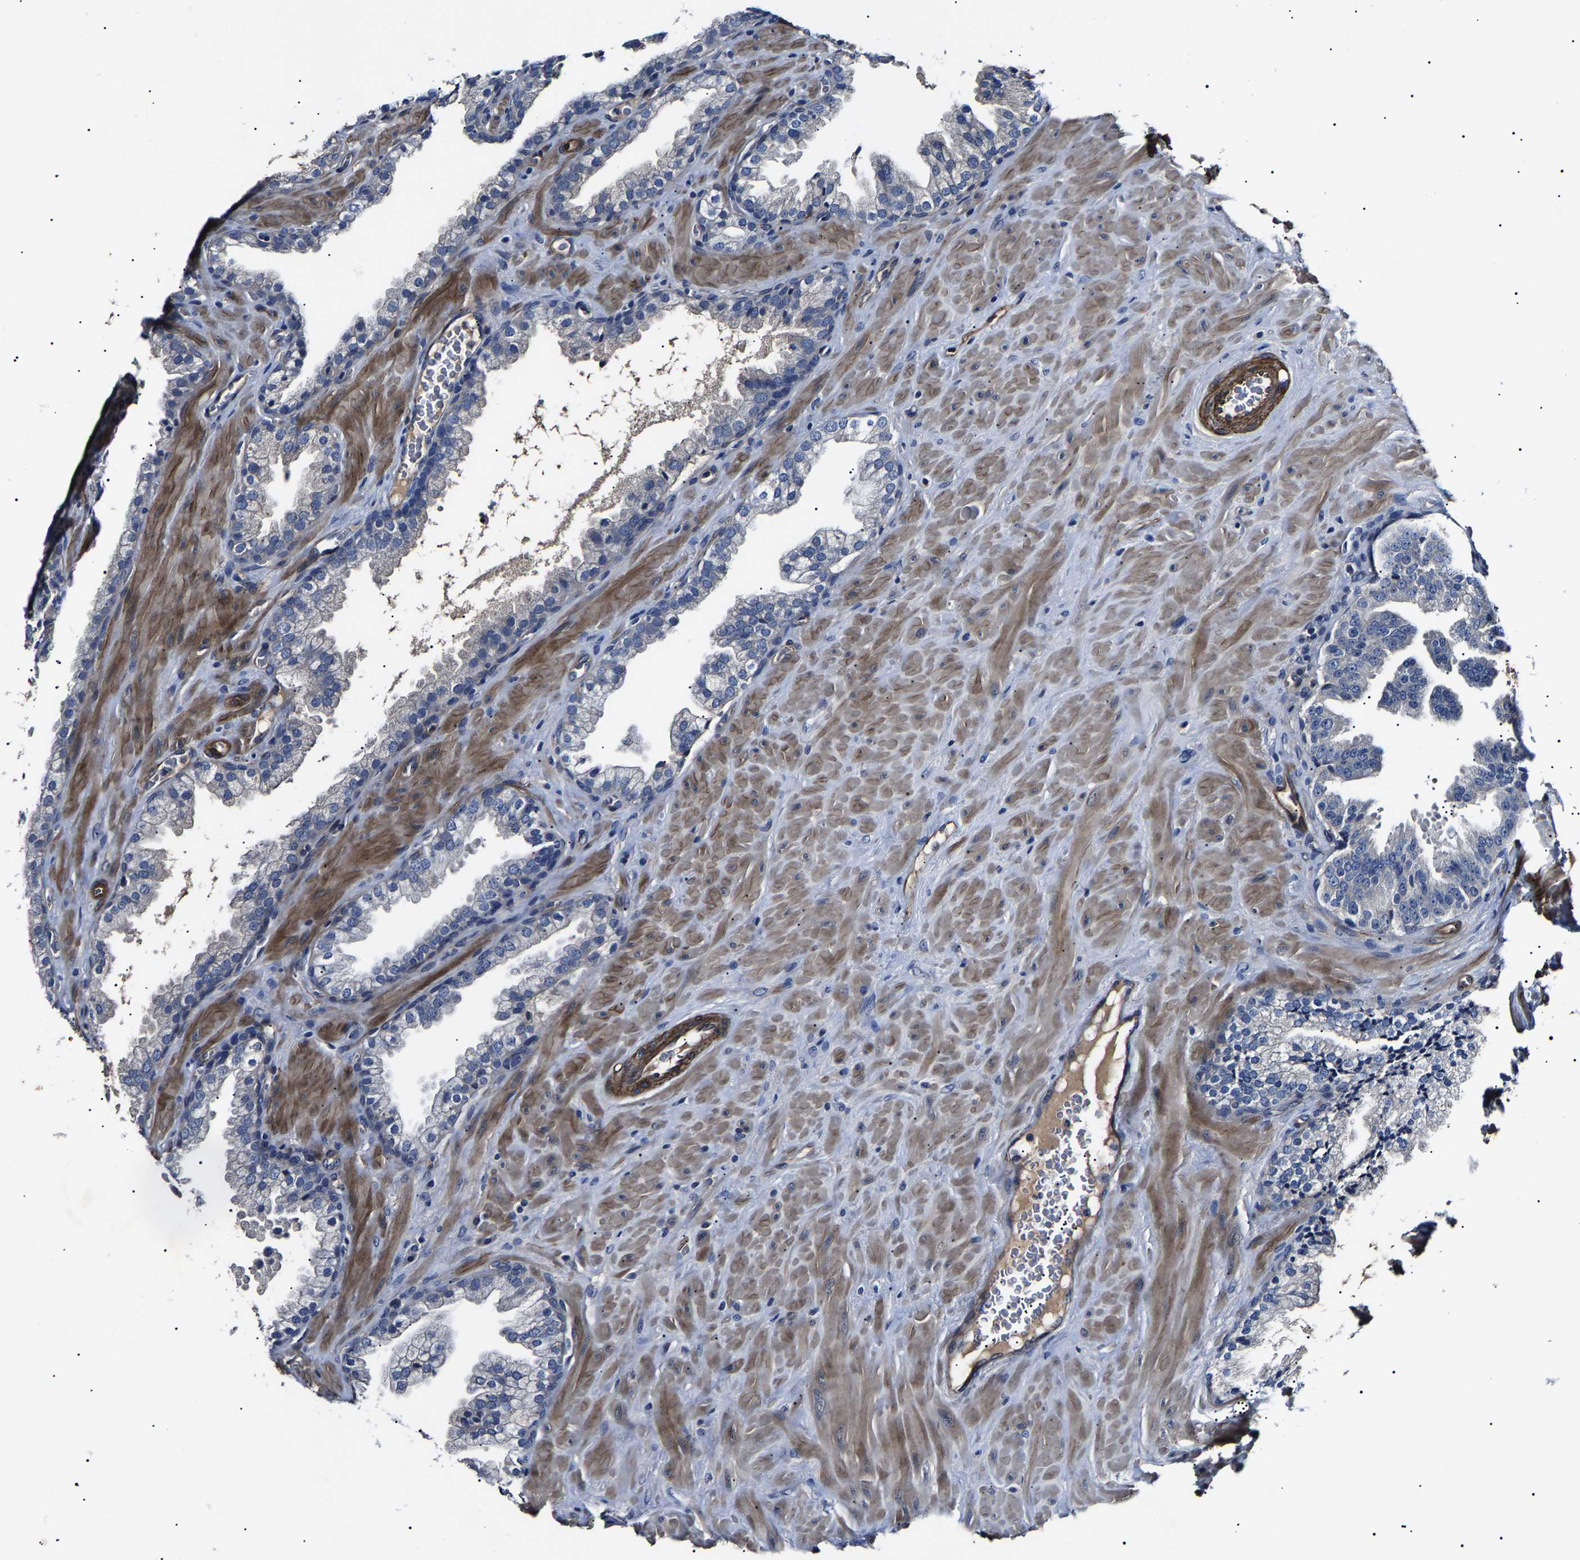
{"staining": {"intensity": "negative", "quantity": "none", "location": "none"}, "tissue": "prostate cancer", "cell_type": "Tumor cells", "image_type": "cancer", "snomed": [{"axis": "morphology", "description": "Adenocarcinoma, Low grade"}, {"axis": "topography", "description": "Prostate"}], "caption": "There is no significant staining in tumor cells of prostate adenocarcinoma (low-grade). (Stains: DAB (3,3'-diaminobenzidine) IHC with hematoxylin counter stain, Microscopy: brightfield microscopy at high magnification).", "gene": "KLHL42", "patient": {"sex": "male", "age": 71}}